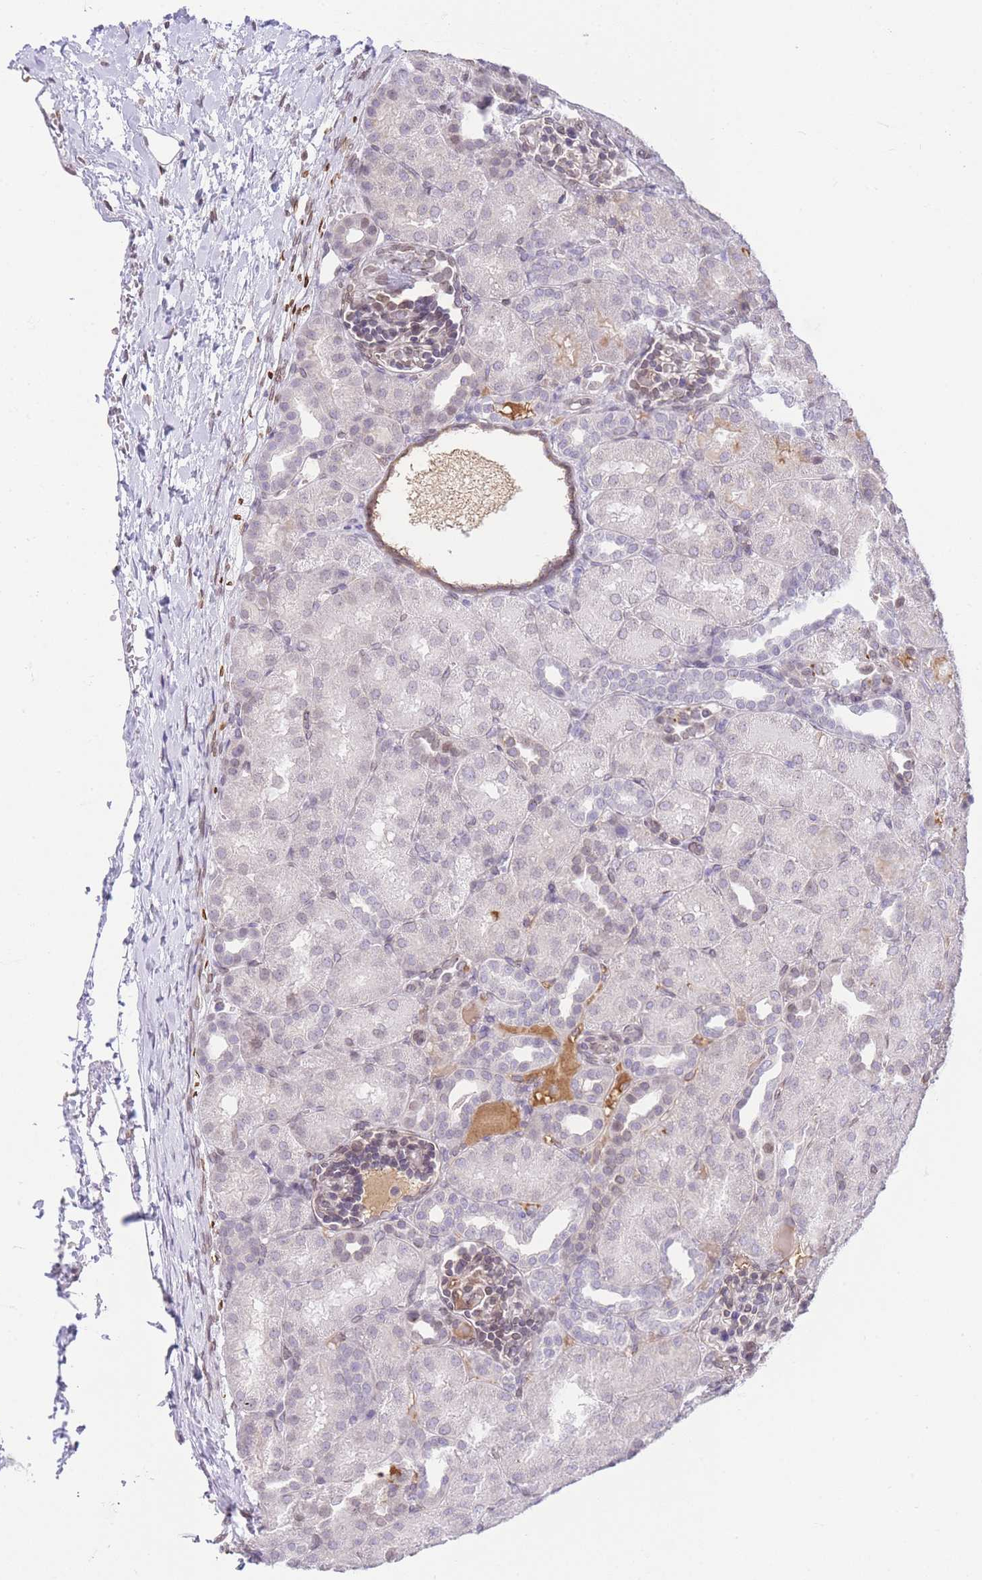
{"staining": {"intensity": "moderate", "quantity": "25%-75%", "location": "nuclear"}, "tissue": "kidney", "cell_type": "Cells in glomeruli", "image_type": "normal", "snomed": [{"axis": "morphology", "description": "Normal tissue, NOS"}, {"axis": "topography", "description": "Kidney"}], "caption": "Protein staining of benign kidney reveals moderate nuclear positivity in approximately 25%-75% of cells in glomeruli. Immunohistochemistry stains the protein in brown and the nuclei are stained blue.", "gene": "OR10AD1", "patient": {"sex": "male", "age": 1}}